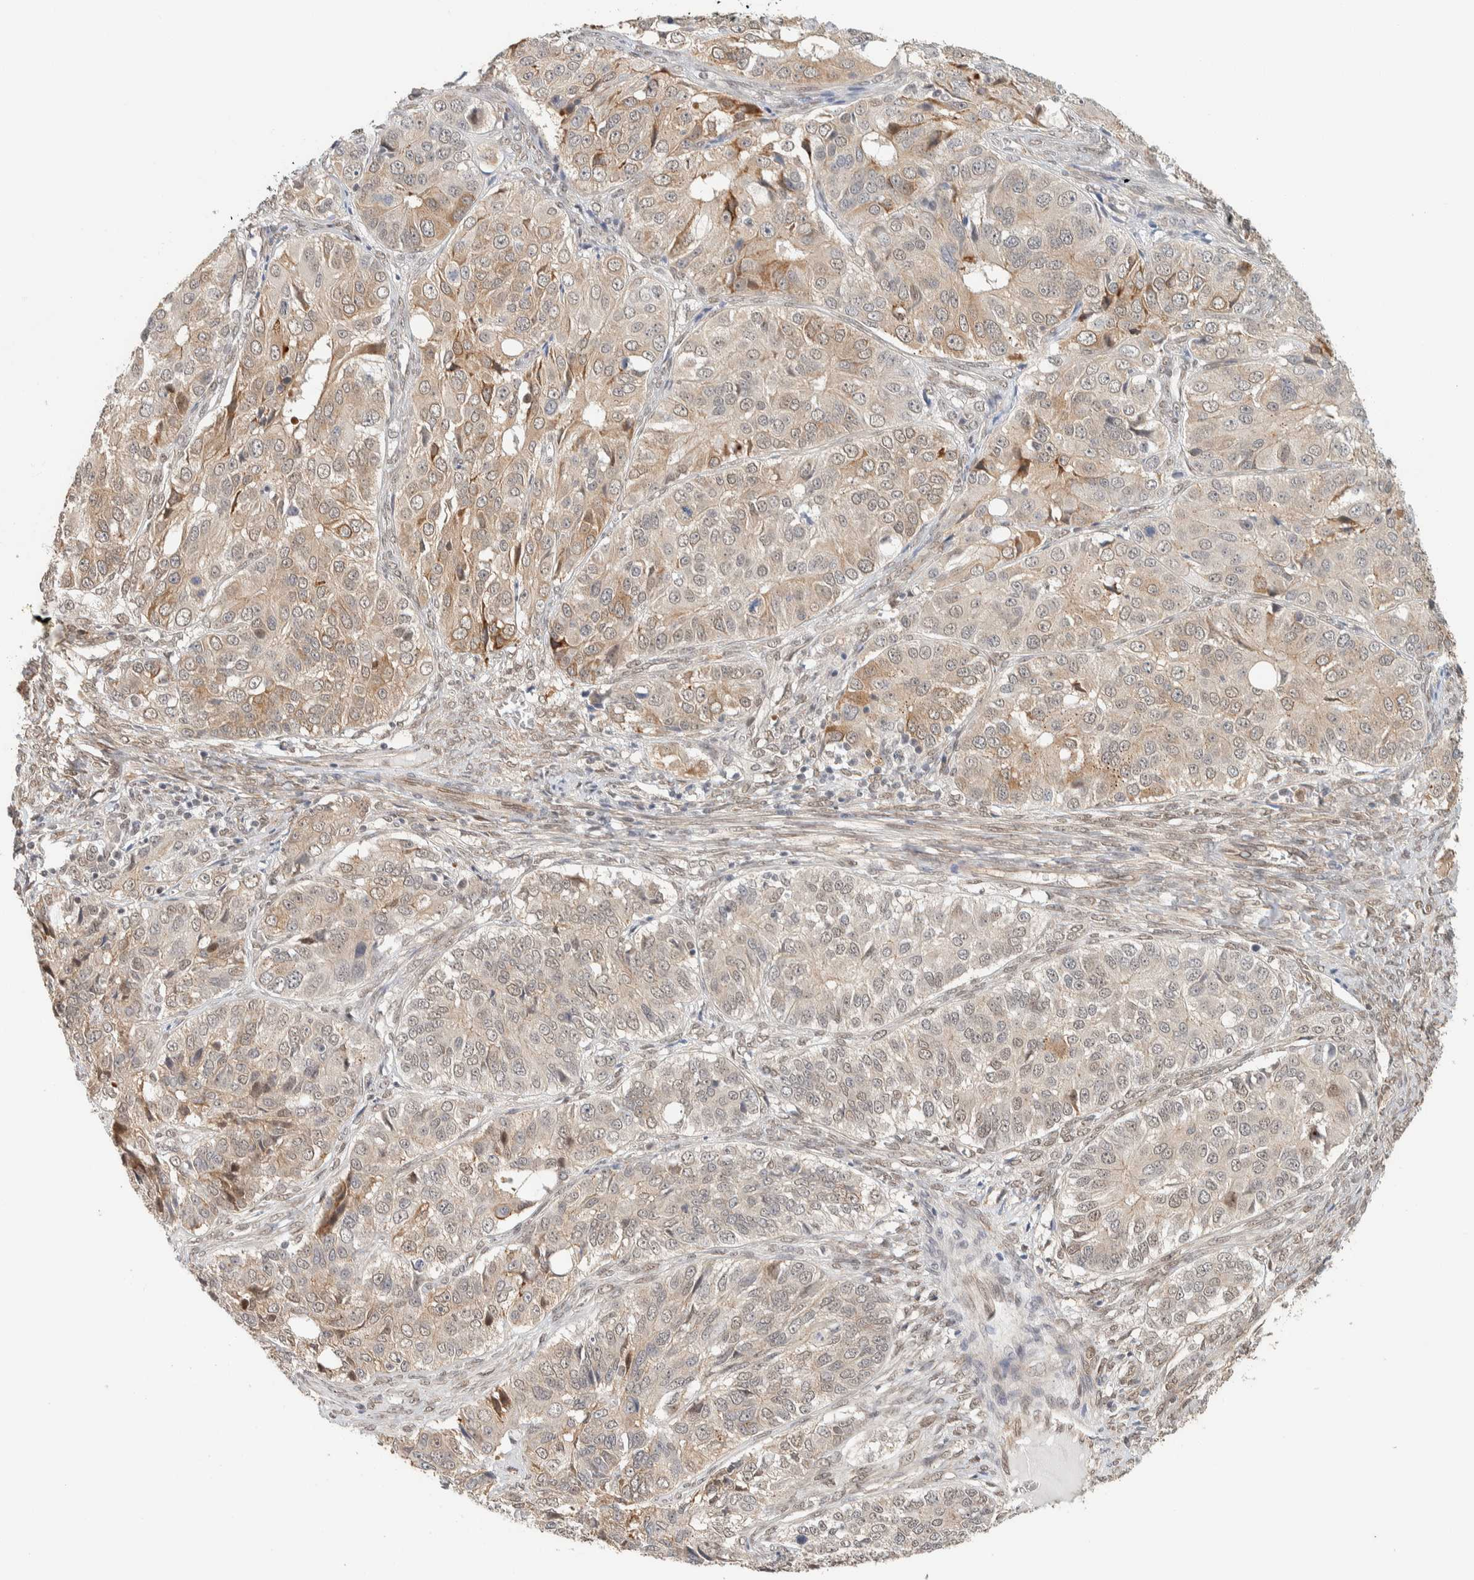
{"staining": {"intensity": "weak", "quantity": "<25%", "location": "cytoplasmic/membranous"}, "tissue": "ovarian cancer", "cell_type": "Tumor cells", "image_type": "cancer", "snomed": [{"axis": "morphology", "description": "Carcinoma, endometroid"}, {"axis": "topography", "description": "Ovary"}], "caption": "High power microscopy photomicrograph of an immunohistochemistry (IHC) micrograph of ovarian cancer, revealing no significant positivity in tumor cells.", "gene": "ZBTB2", "patient": {"sex": "female", "age": 51}}